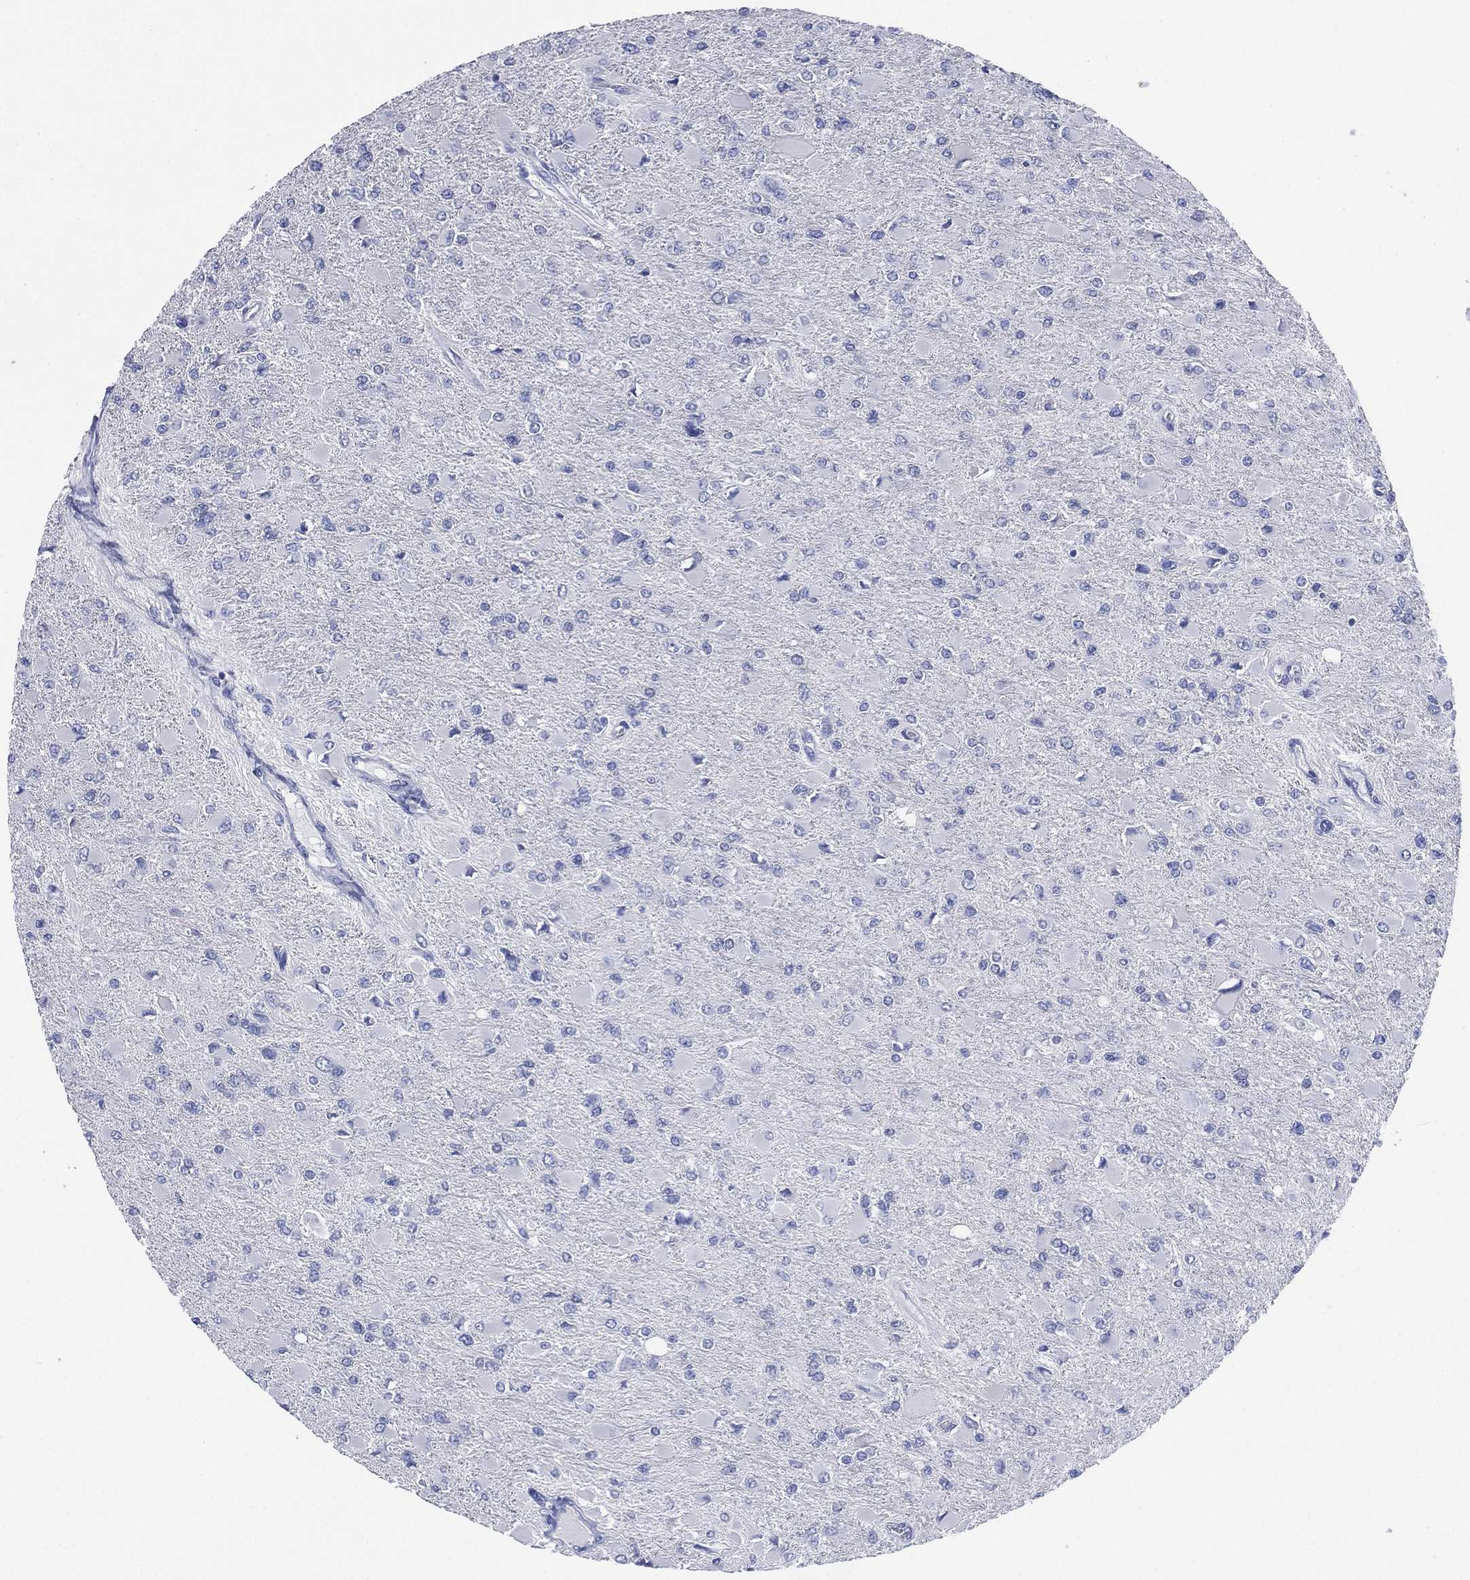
{"staining": {"intensity": "negative", "quantity": "none", "location": "none"}, "tissue": "glioma", "cell_type": "Tumor cells", "image_type": "cancer", "snomed": [{"axis": "morphology", "description": "Glioma, malignant, High grade"}, {"axis": "topography", "description": "Cerebral cortex"}], "caption": "This is an immunohistochemistry histopathology image of glioma. There is no staining in tumor cells.", "gene": "TMEM247", "patient": {"sex": "female", "age": 36}}